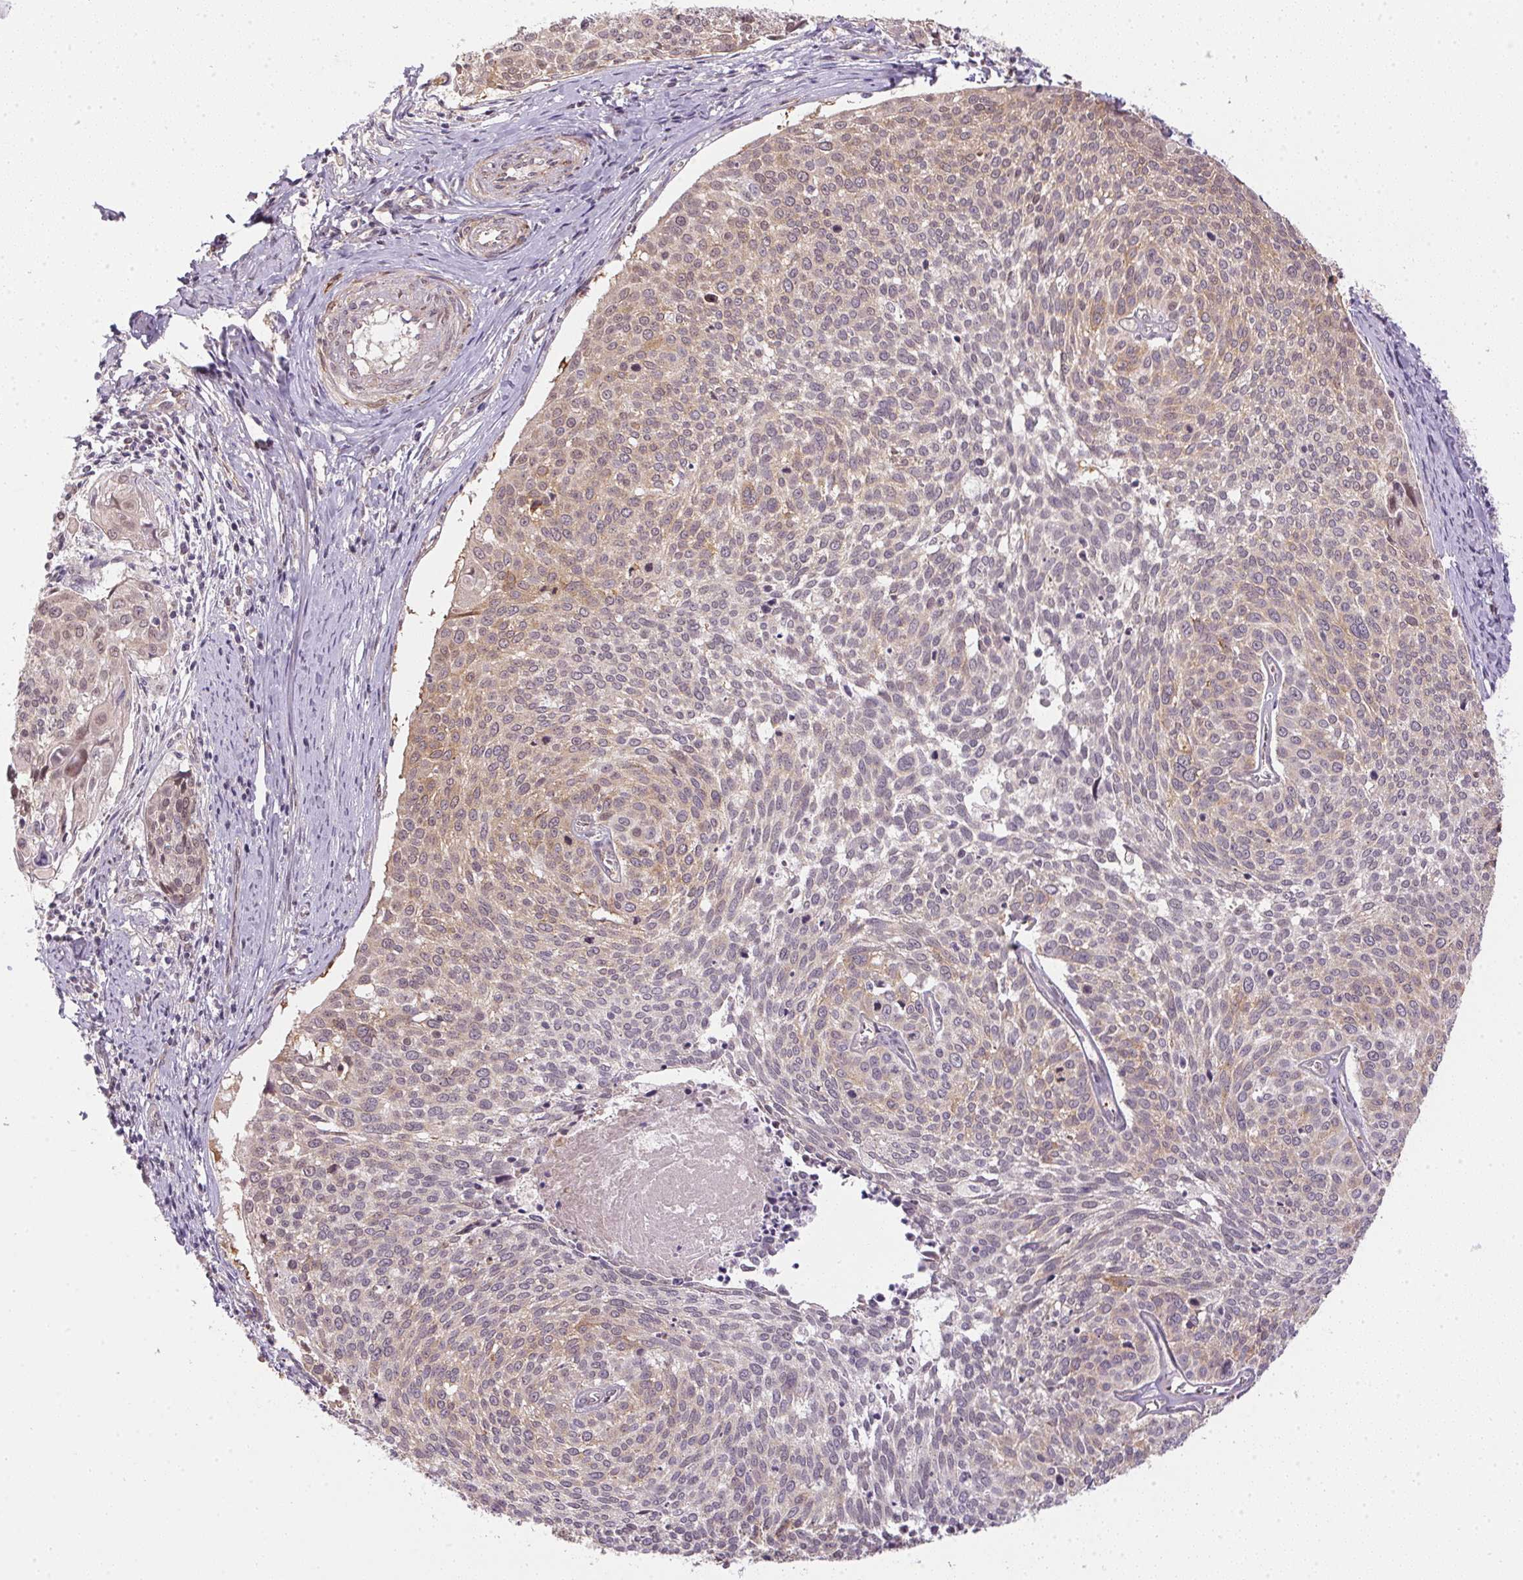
{"staining": {"intensity": "weak", "quantity": "<25%", "location": "cytoplasmic/membranous,nuclear"}, "tissue": "cervical cancer", "cell_type": "Tumor cells", "image_type": "cancer", "snomed": [{"axis": "morphology", "description": "Squamous cell carcinoma, NOS"}, {"axis": "topography", "description": "Cervix"}], "caption": "Immunohistochemistry (IHC) photomicrograph of human cervical cancer stained for a protein (brown), which demonstrates no staining in tumor cells.", "gene": "CFAP92", "patient": {"sex": "female", "age": 39}}